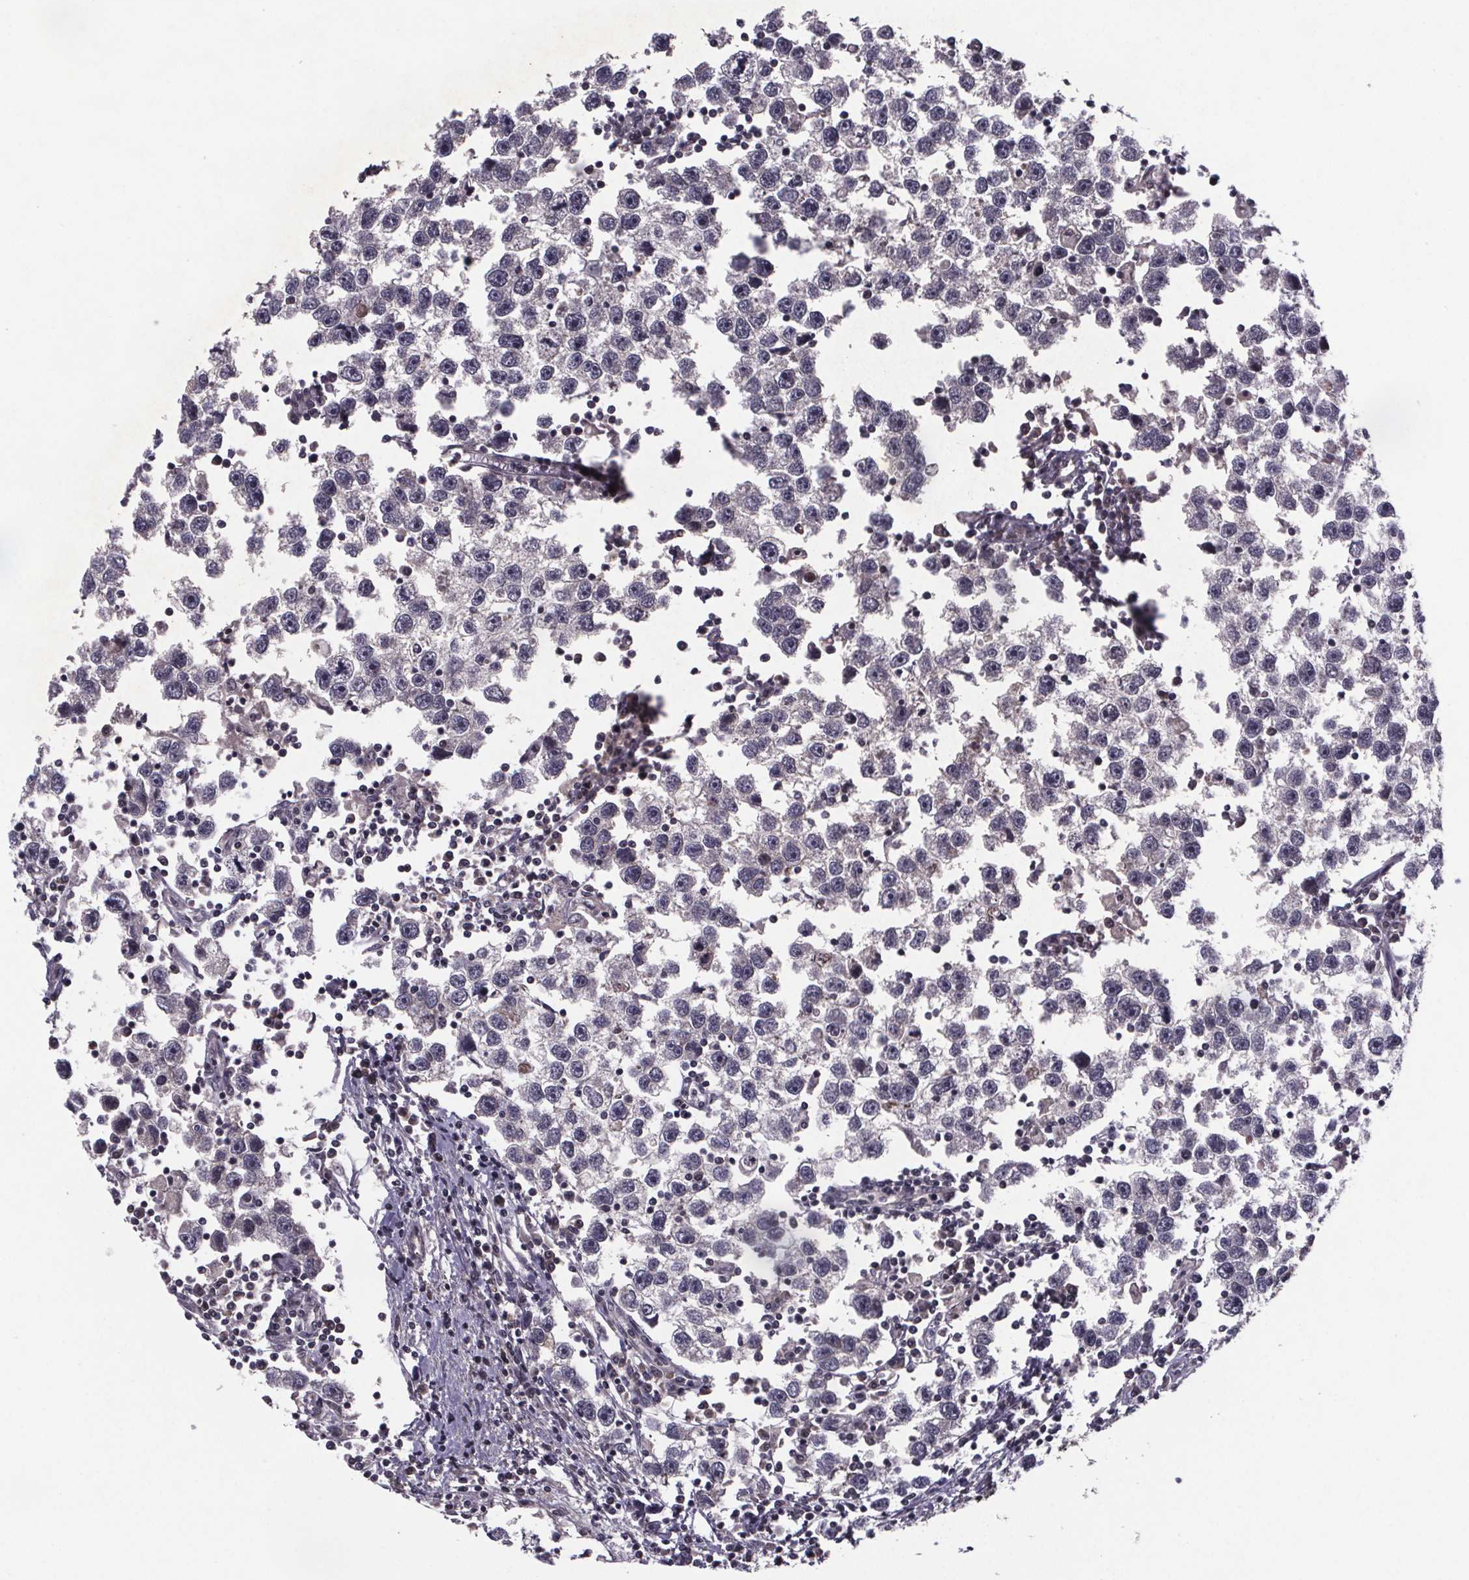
{"staining": {"intensity": "negative", "quantity": "none", "location": "none"}, "tissue": "testis cancer", "cell_type": "Tumor cells", "image_type": "cancer", "snomed": [{"axis": "morphology", "description": "Seminoma, NOS"}, {"axis": "topography", "description": "Testis"}], "caption": "Tumor cells show no significant staining in testis cancer (seminoma).", "gene": "FN3KRP", "patient": {"sex": "male", "age": 30}}